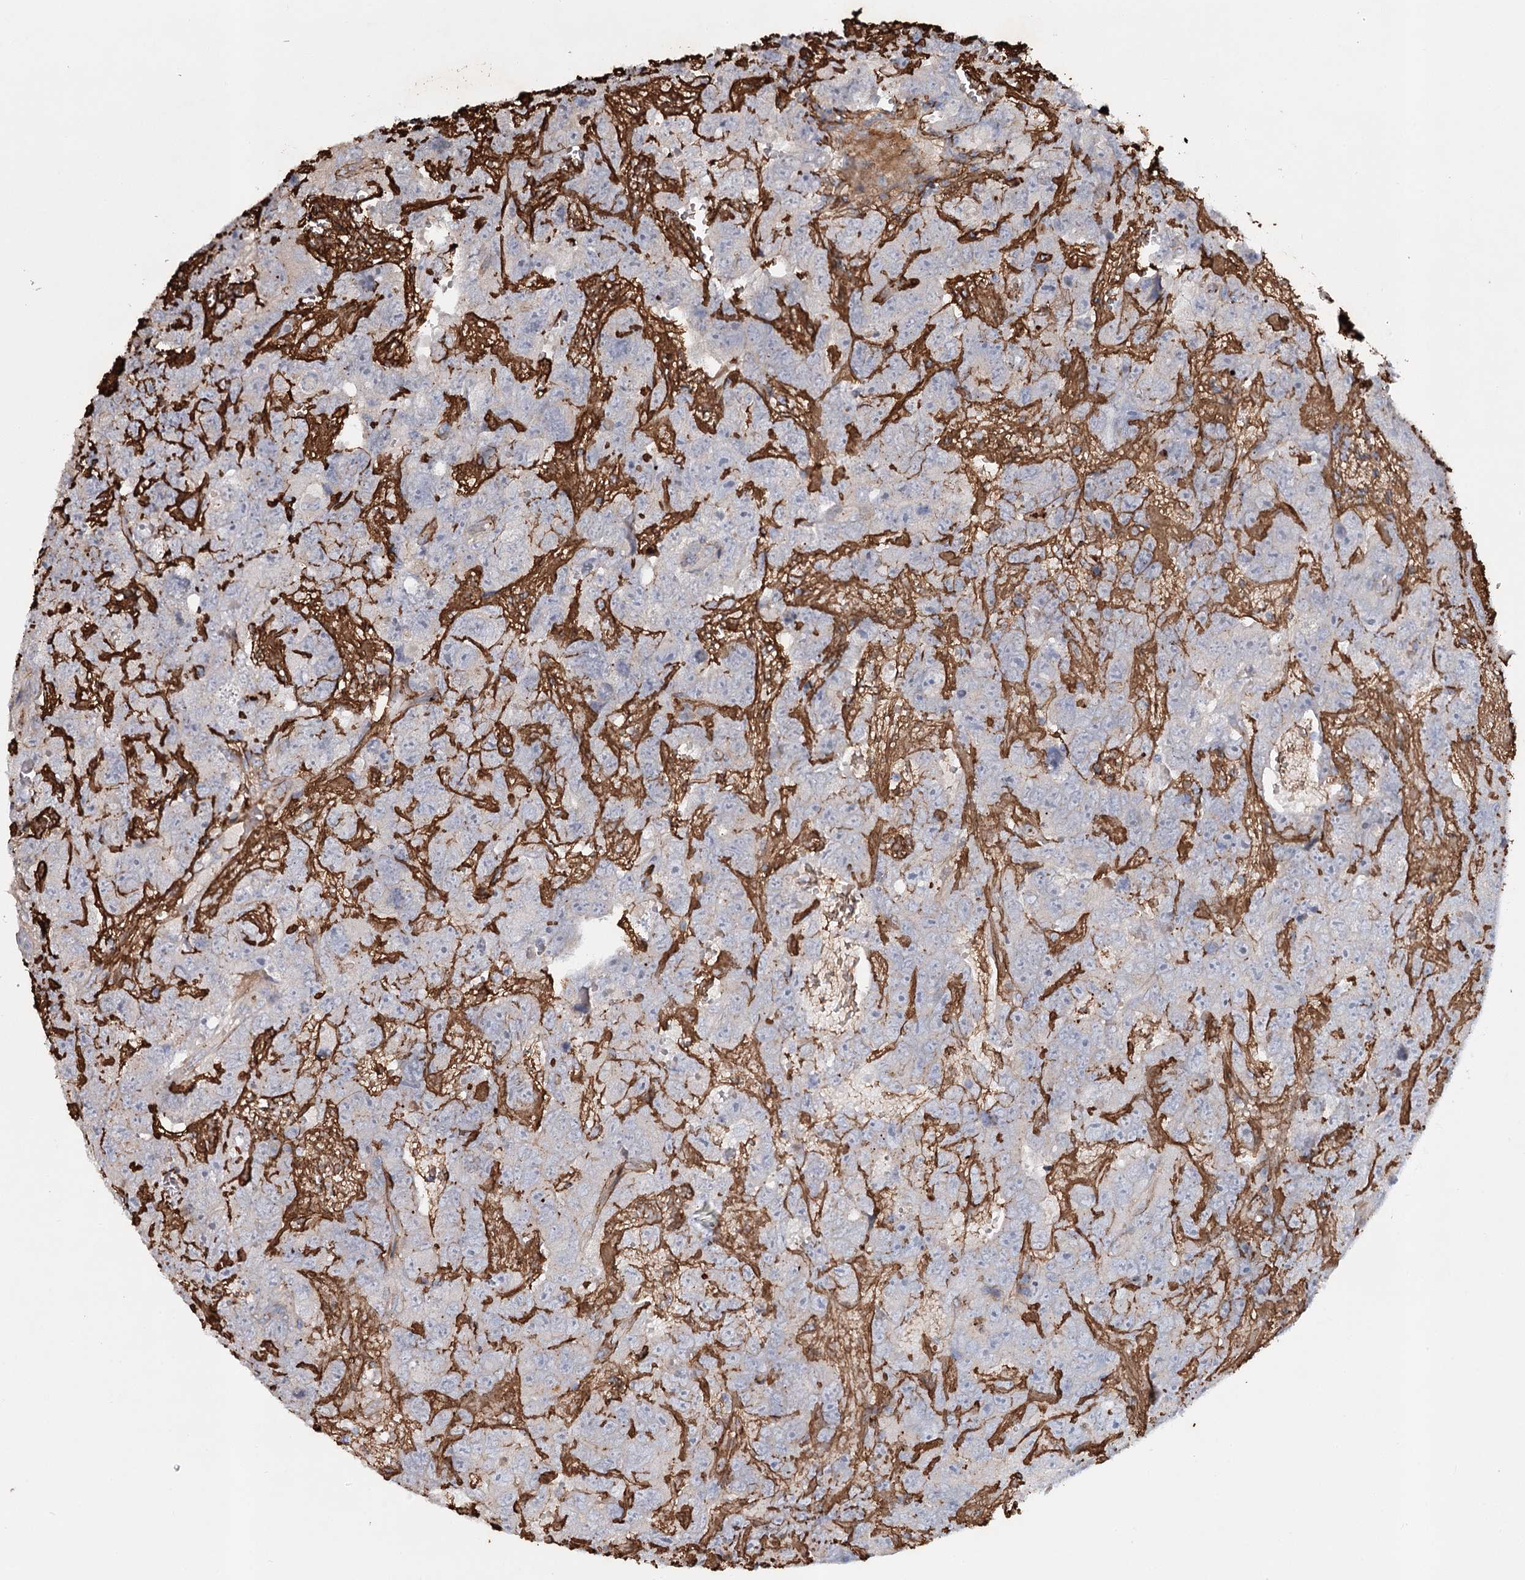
{"staining": {"intensity": "negative", "quantity": "none", "location": "none"}, "tissue": "testis cancer", "cell_type": "Tumor cells", "image_type": "cancer", "snomed": [{"axis": "morphology", "description": "Carcinoma, Embryonal, NOS"}, {"axis": "topography", "description": "Testis"}], "caption": "Testis embryonal carcinoma stained for a protein using immunohistochemistry displays no staining tumor cells.", "gene": "ALKBH8", "patient": {"sex": "male", "age": 45}}